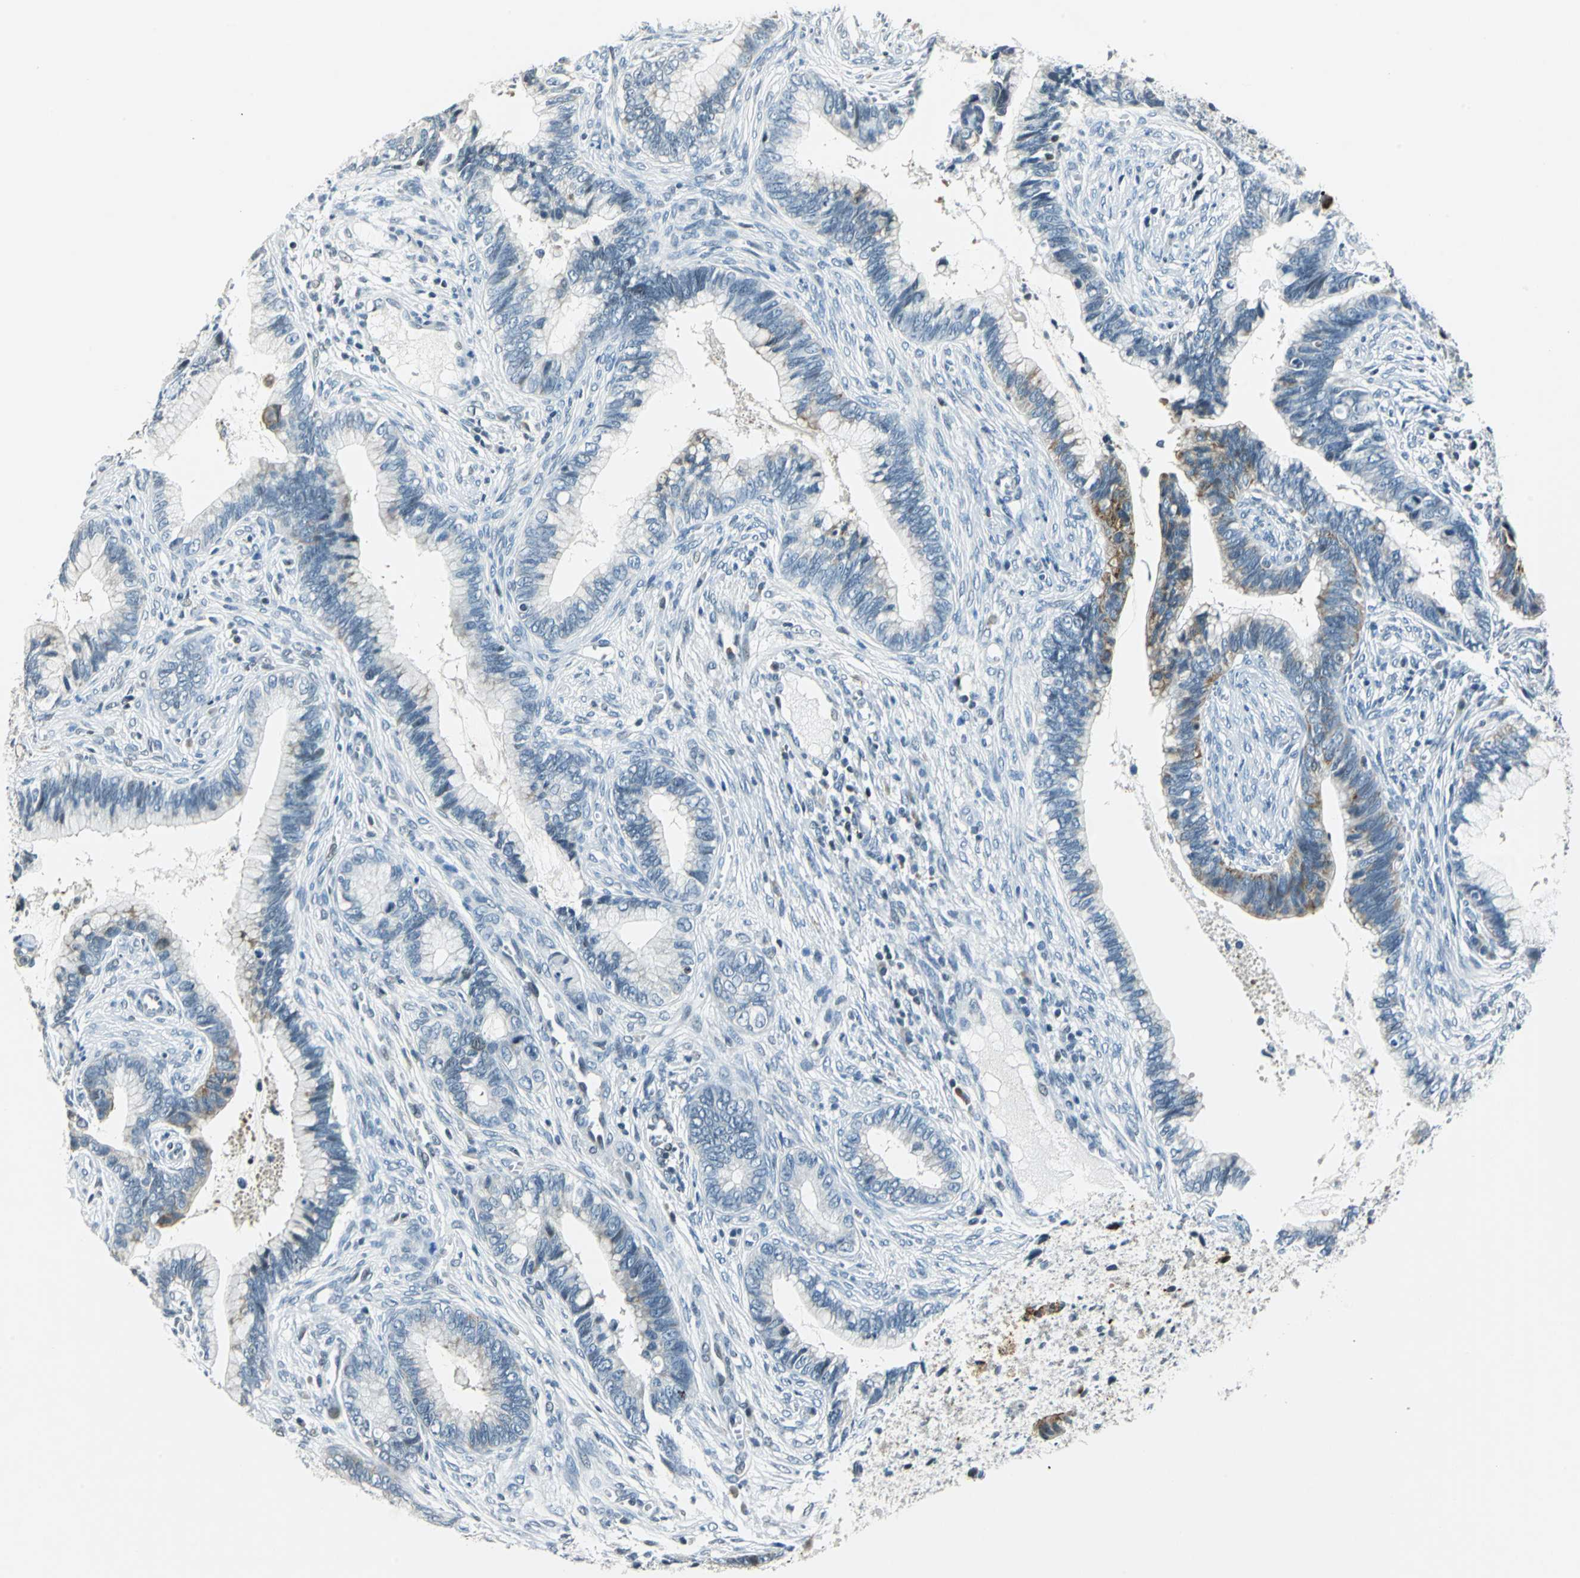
{"staining": {"intensity": "moderate", "quantity": "<25%", "location": "cytoplasmic/membranous"}, "tissue": "cervical cancer", "cell_type": "Tumor cells", "image_type": "cancer", "snomed": [{"axis": "morphology", "description": "Adenocarcinoma, NOS"}, {"axis": "topography", "description": "Cervix"}], "caption": "DAB immunohistochemical staining of human cervical adenocarcinoma demonstrates moderate cytoplasmic/membranous protein staining in about <25% of tumor cells.", "gene": "HCFC2", "patient": {"sex": "female", "age": 44}}